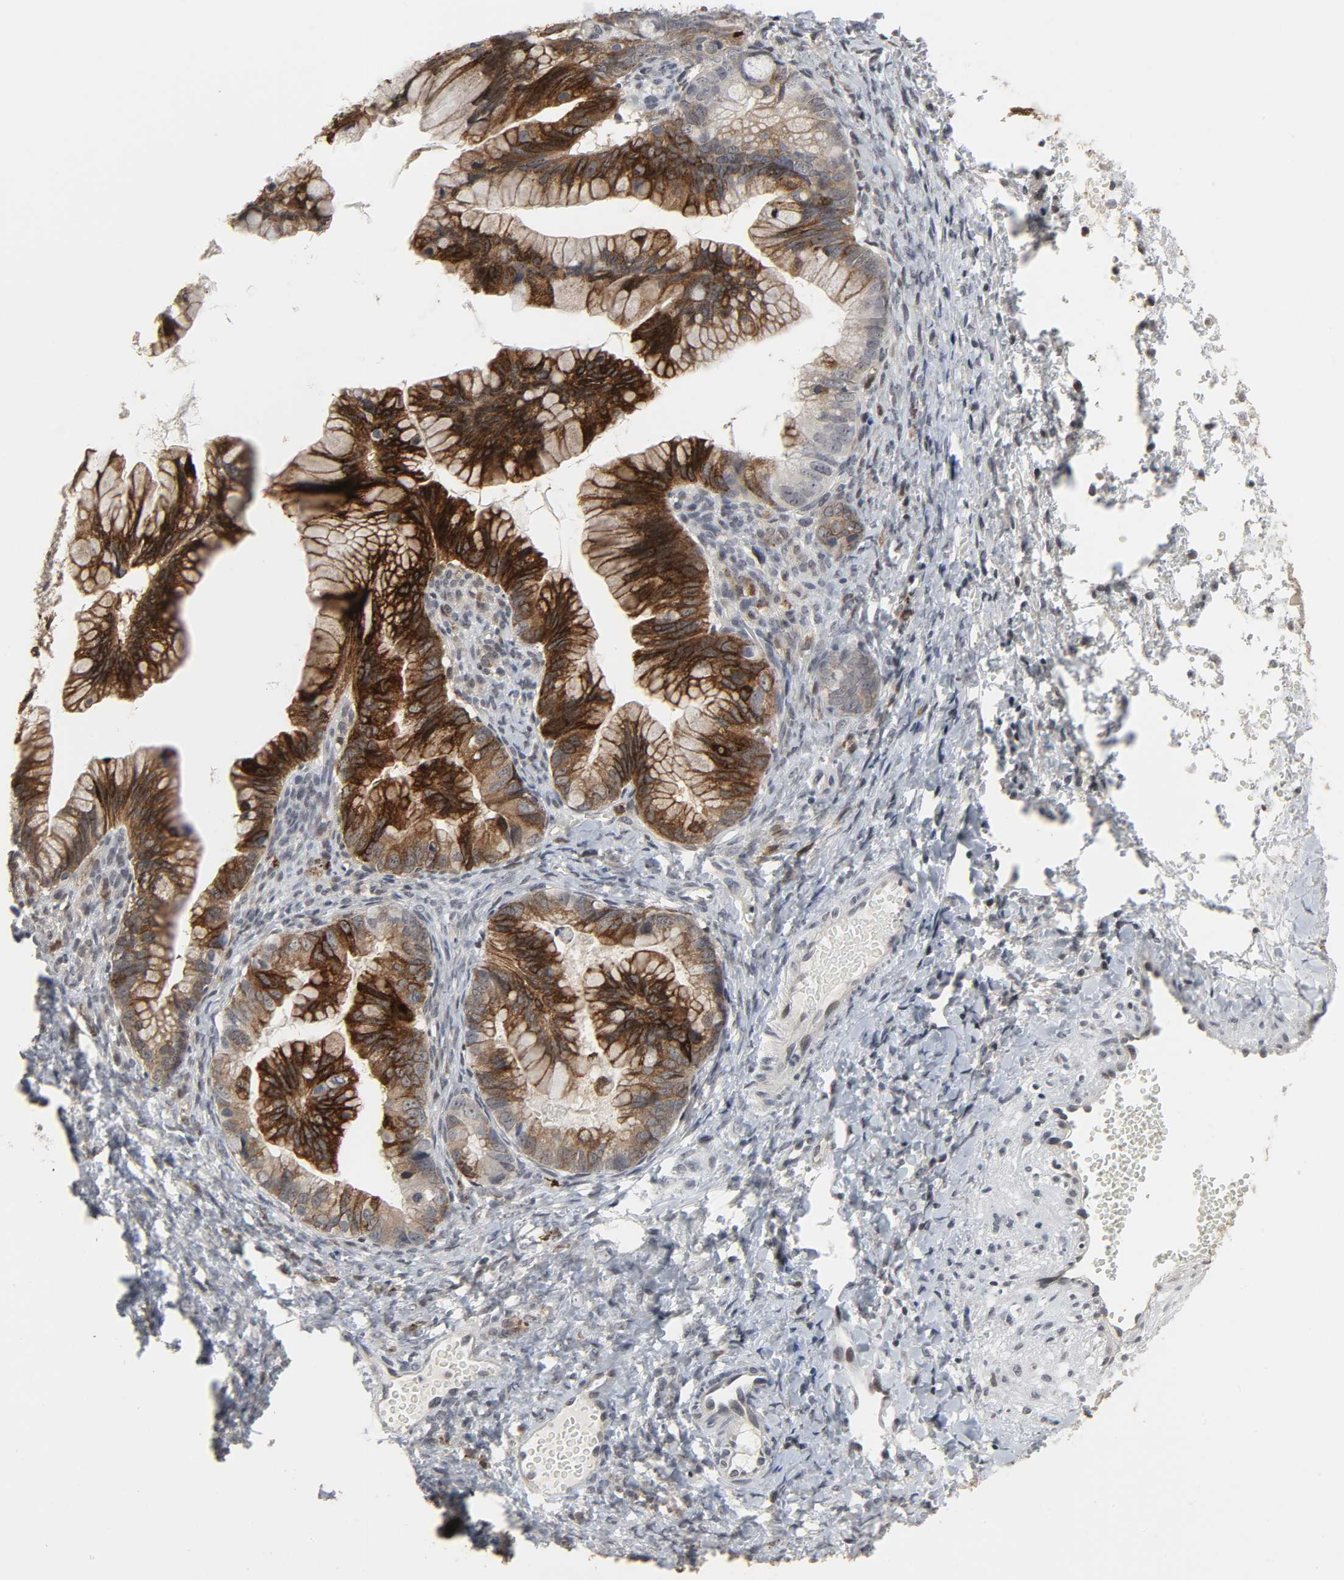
{"staining": {"intensity": "strong", "quantity": ">75%", "location": "cytoplasmic/membranous"}, "tissue": "ovarian cancer", "cell_type": "Tumor cells", "image_type": "cancer", "snomed": [{"axis": "morphology", "description": "Cystadenocarcinoma, mucinous, NOS"}, {"axis": "topography", "description": "Ovary"}], "caption": "There is high levels of strong cytoplasmic/membranous staining in tumor cells of ovarian cancer (mucinous cystadenocarcinoma), as demonstrated by immunohistochemical staining (brown color).", "gene": "MUC1", "patient": {"sex": "female", "age": 36}}